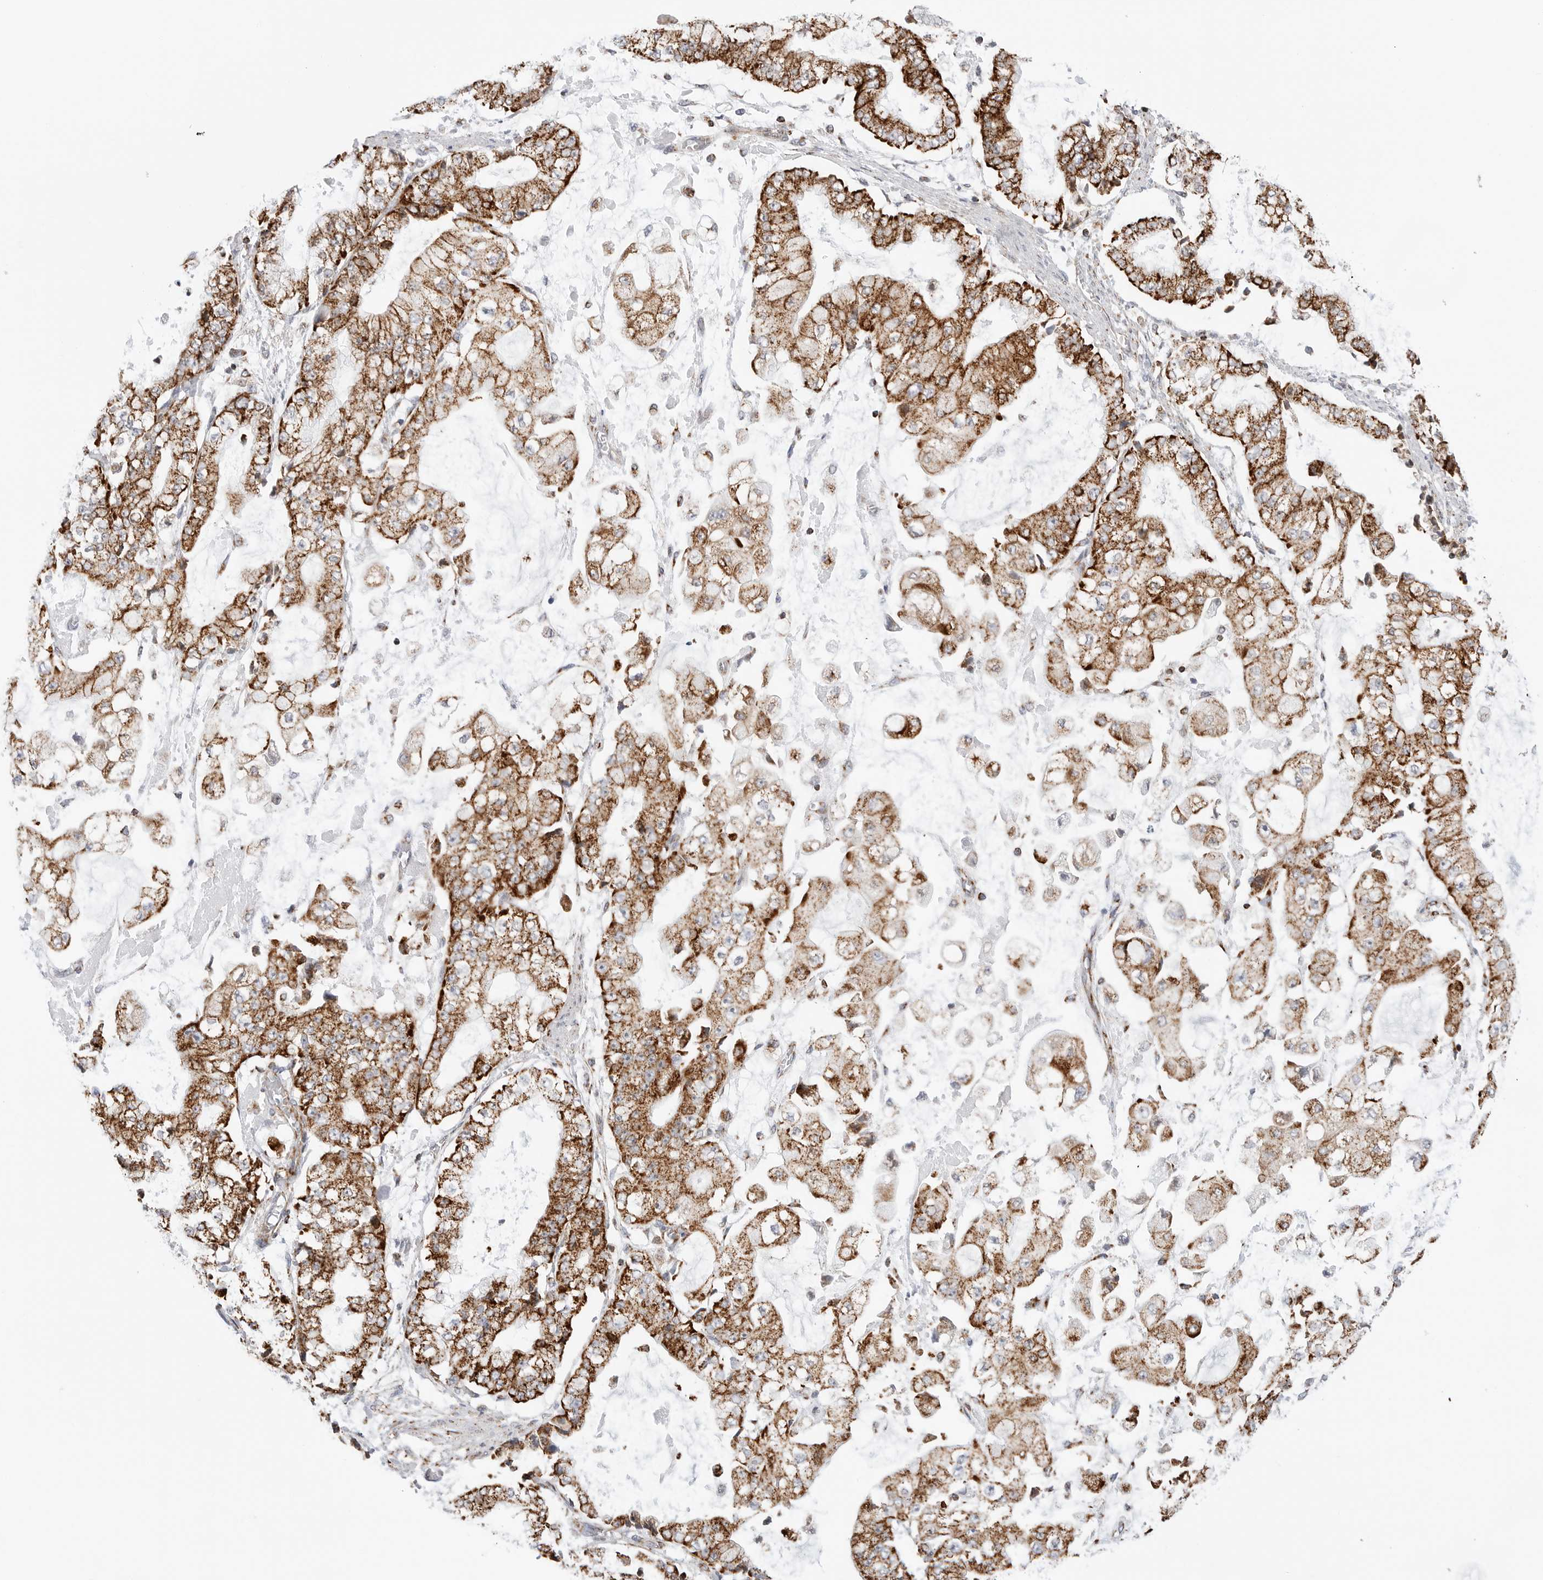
{"staining": {"intensity": "strong", "quantity": ">75%", "location": "cytoplasmic/membranous"}, "tissue": "stomach cancer", "cell_type": "Tumor cells", "image_type": "cancer", "snomed": [{"axis": "morphology", "description": "Adenocarcinoma, NOS"}, {"axis": "topography", "description": "Stomach"}], "caption": "IHC image of stomach cancer (adenocarcinoma) stained for a protein (brown), which exhibits high levels of strong cytoplasmic/membranous expression in about >75% of tumor cells.", "gene": "ATP5IF1", "patient": {"sex": "male", "age": 76}}